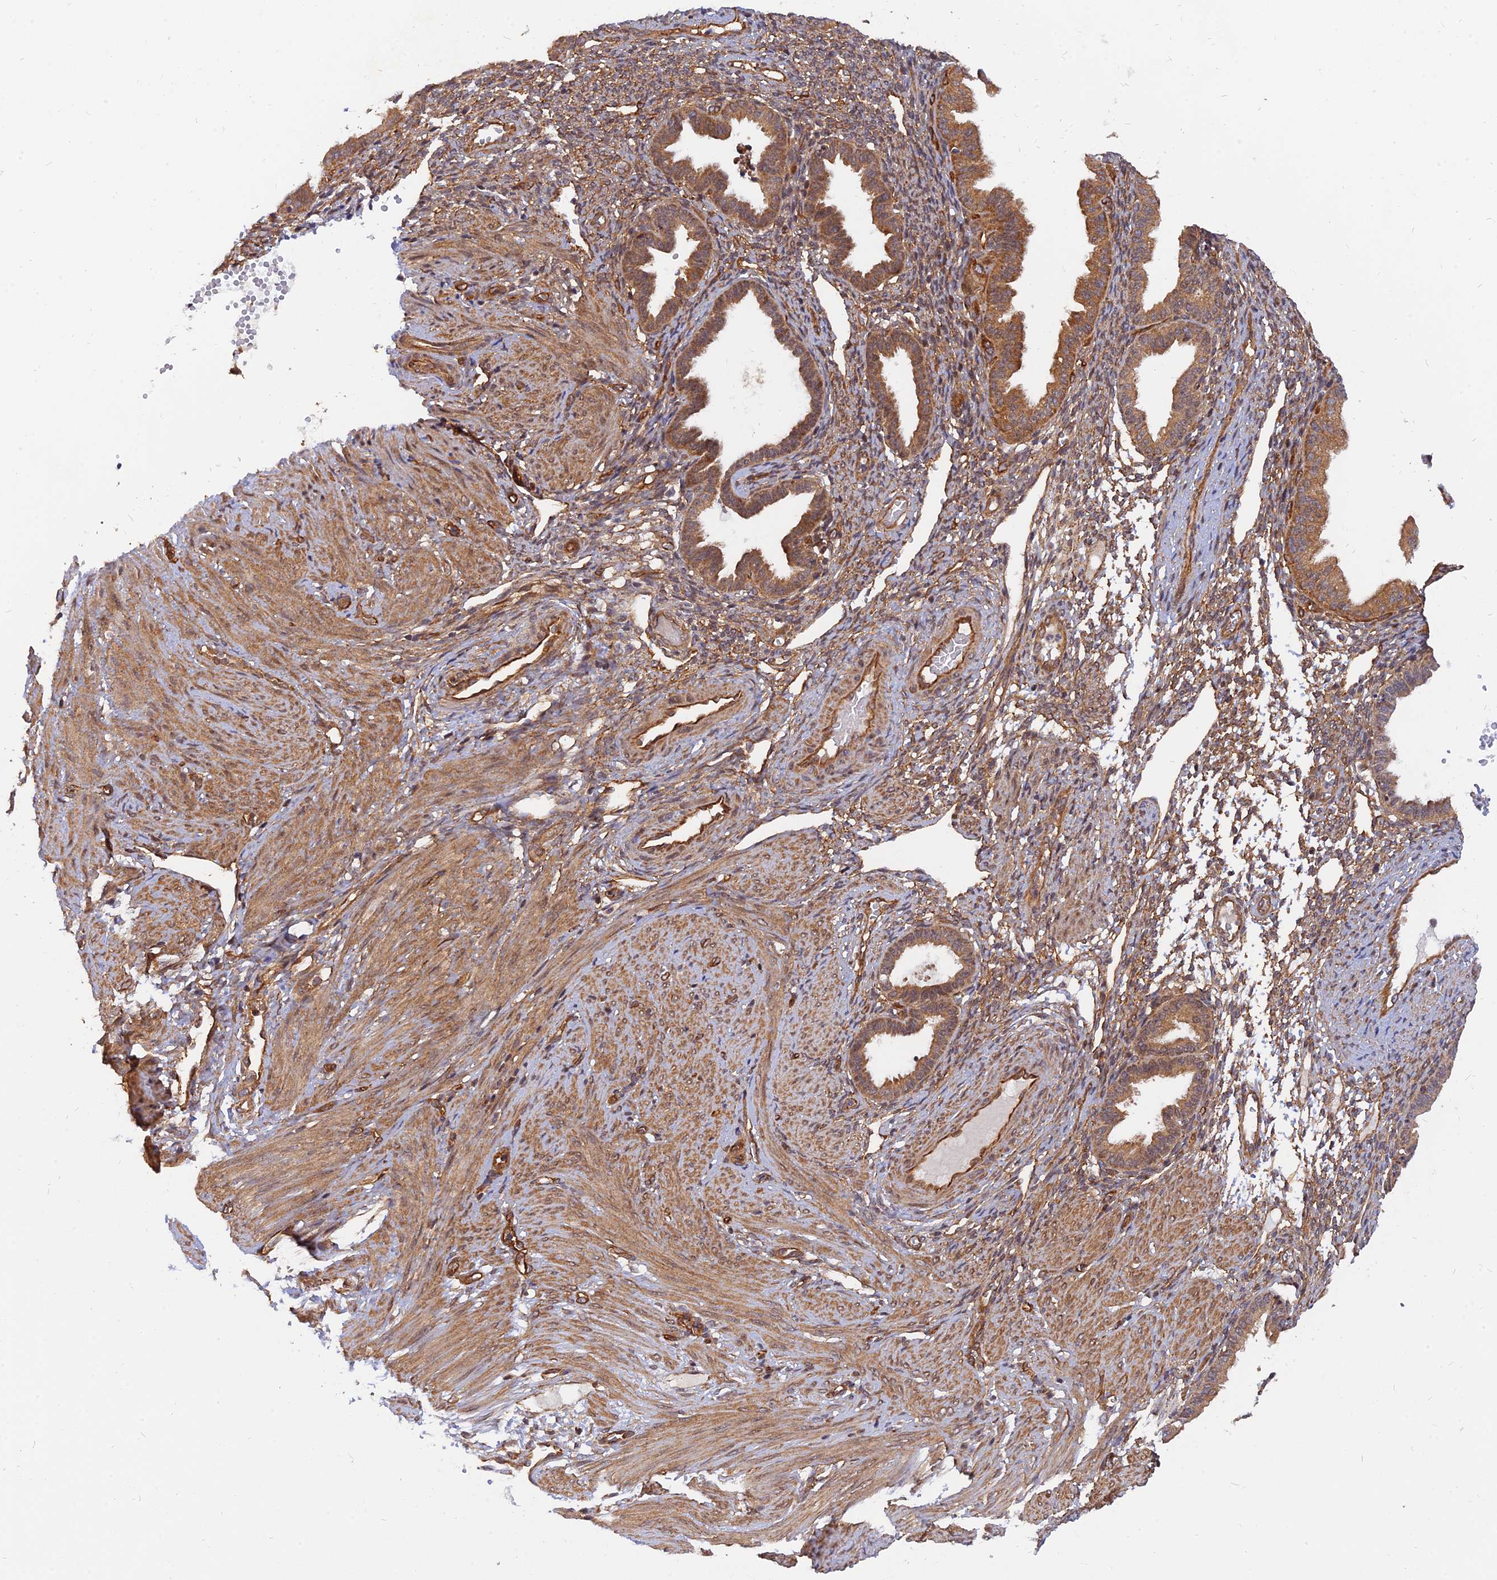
{"staining": {"intensity": "moderate", "quantity": "25%-75%", "location": "cytoplasmic/membranous"}, "tissue": "endometrium", "cell_type": "Cells in endometrial stroma", "image_type": "normal", "snomed": [{"axis": "morphology", "description": "Normal tissue, NOS"}, {"axis": "topography", "description": "Endometrium"}], "caption": "Immunohistochemistry (IHC) histopathology image of benign endometrium stained for a protein (brown), which reveals medium levels of moderate cytoplasmic/membranous staining in about 25%-75% of cells in endometrial stroma.", "gene": "WDR41", "patient": {"sex": "female", "age": 33}}